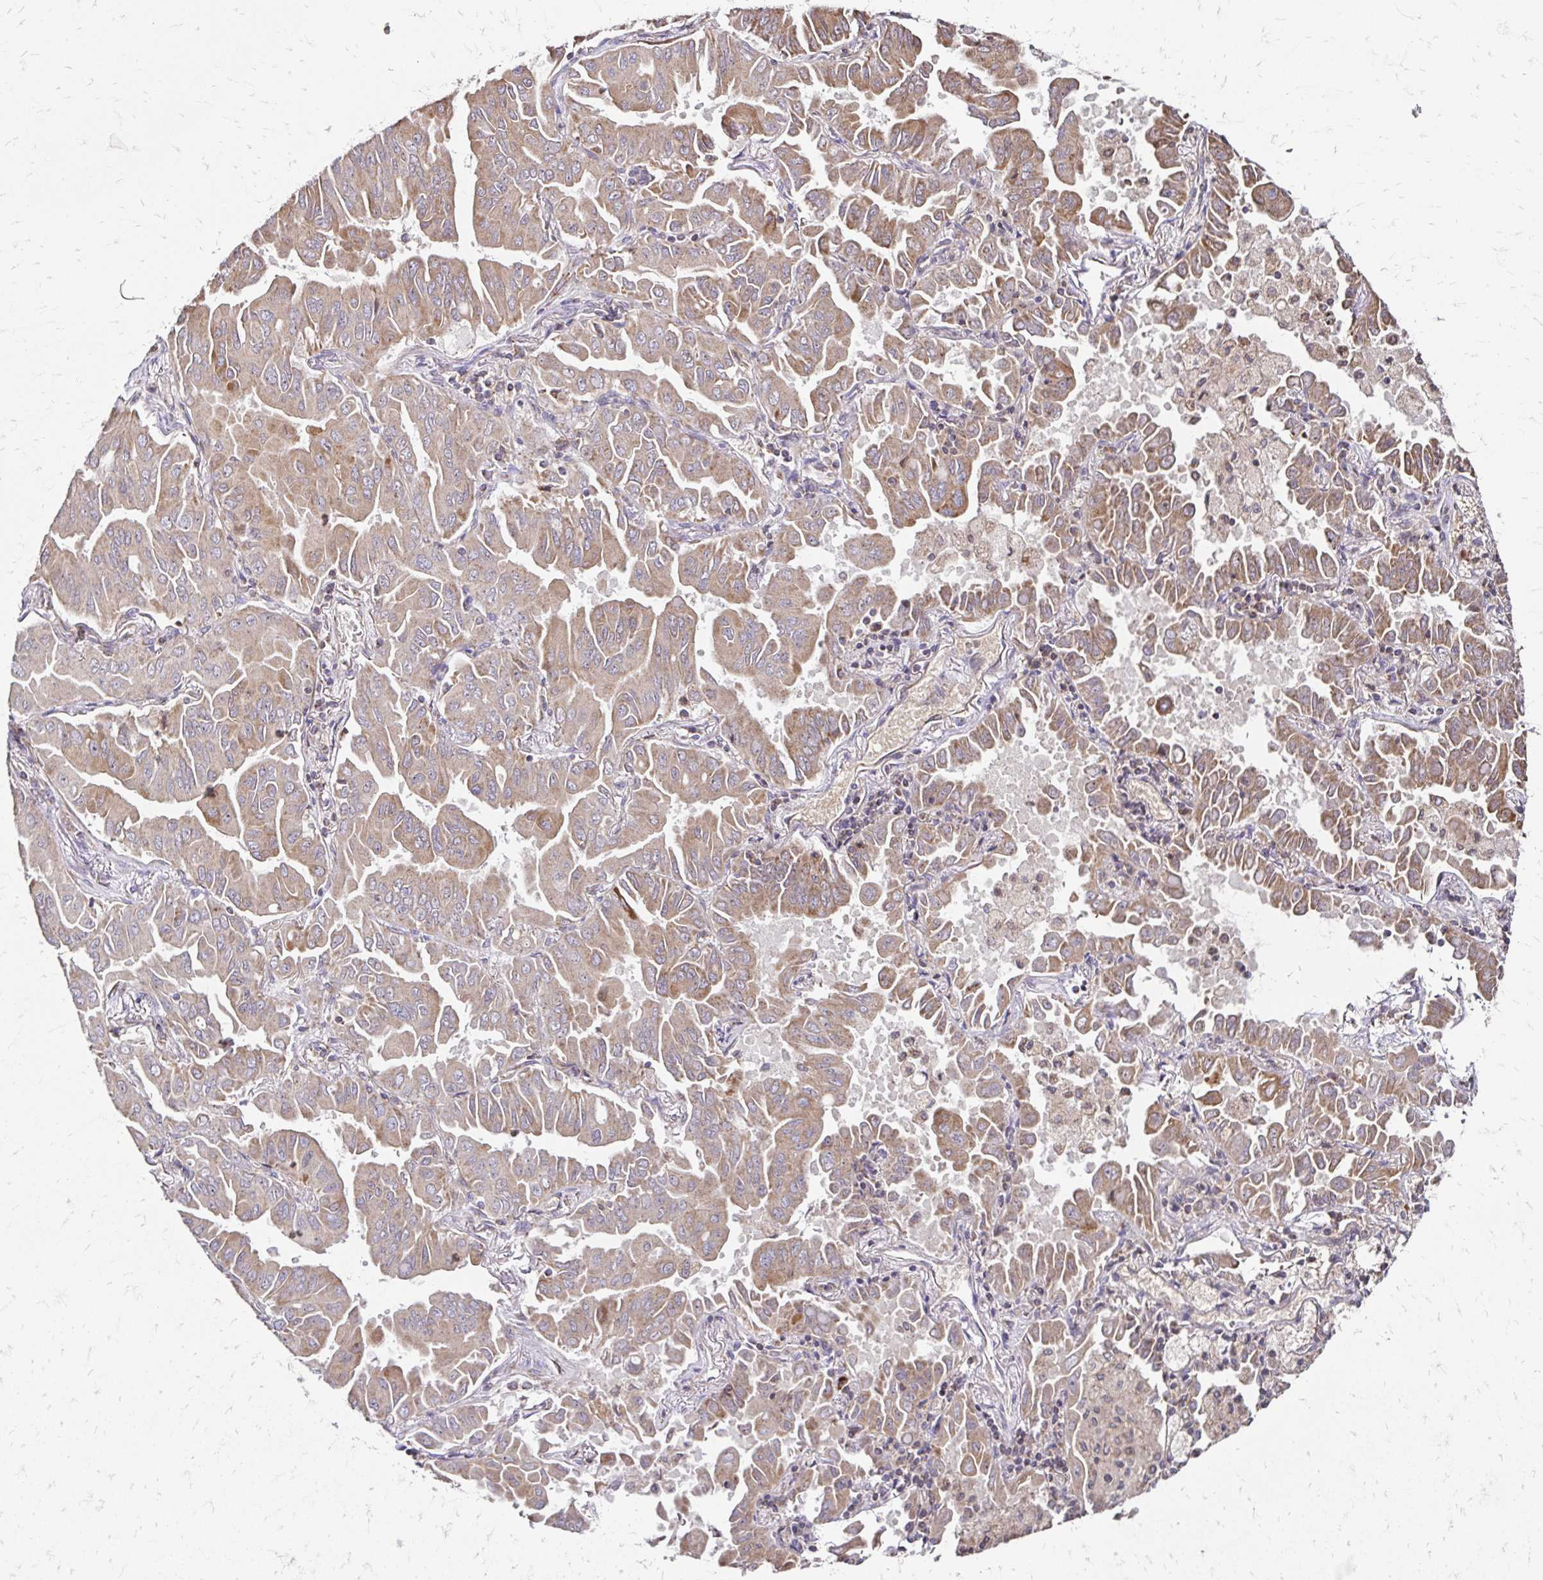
{"staining": {"intensity": "moderate", "quantity": ">75%", "location": "cytoplasmic/membranous"}, "tissue": "lung cancer", "cell_type": "Tumor cells", "image_type": "cancer", "snomed": [{"axis": "morphology", "description": "Adenocarcinoma, NOS"}, {"axis": "topography", "description": "Lung"}], "caption": "About >75% of tumor cells in human lung adenocarcinoma exhibit moderate cytoplasmic/membranous protein expression as visualized by brown immunohistochemical staining.", "gene": "ZW10", "patient": {"sex": "male", "age": 64}}